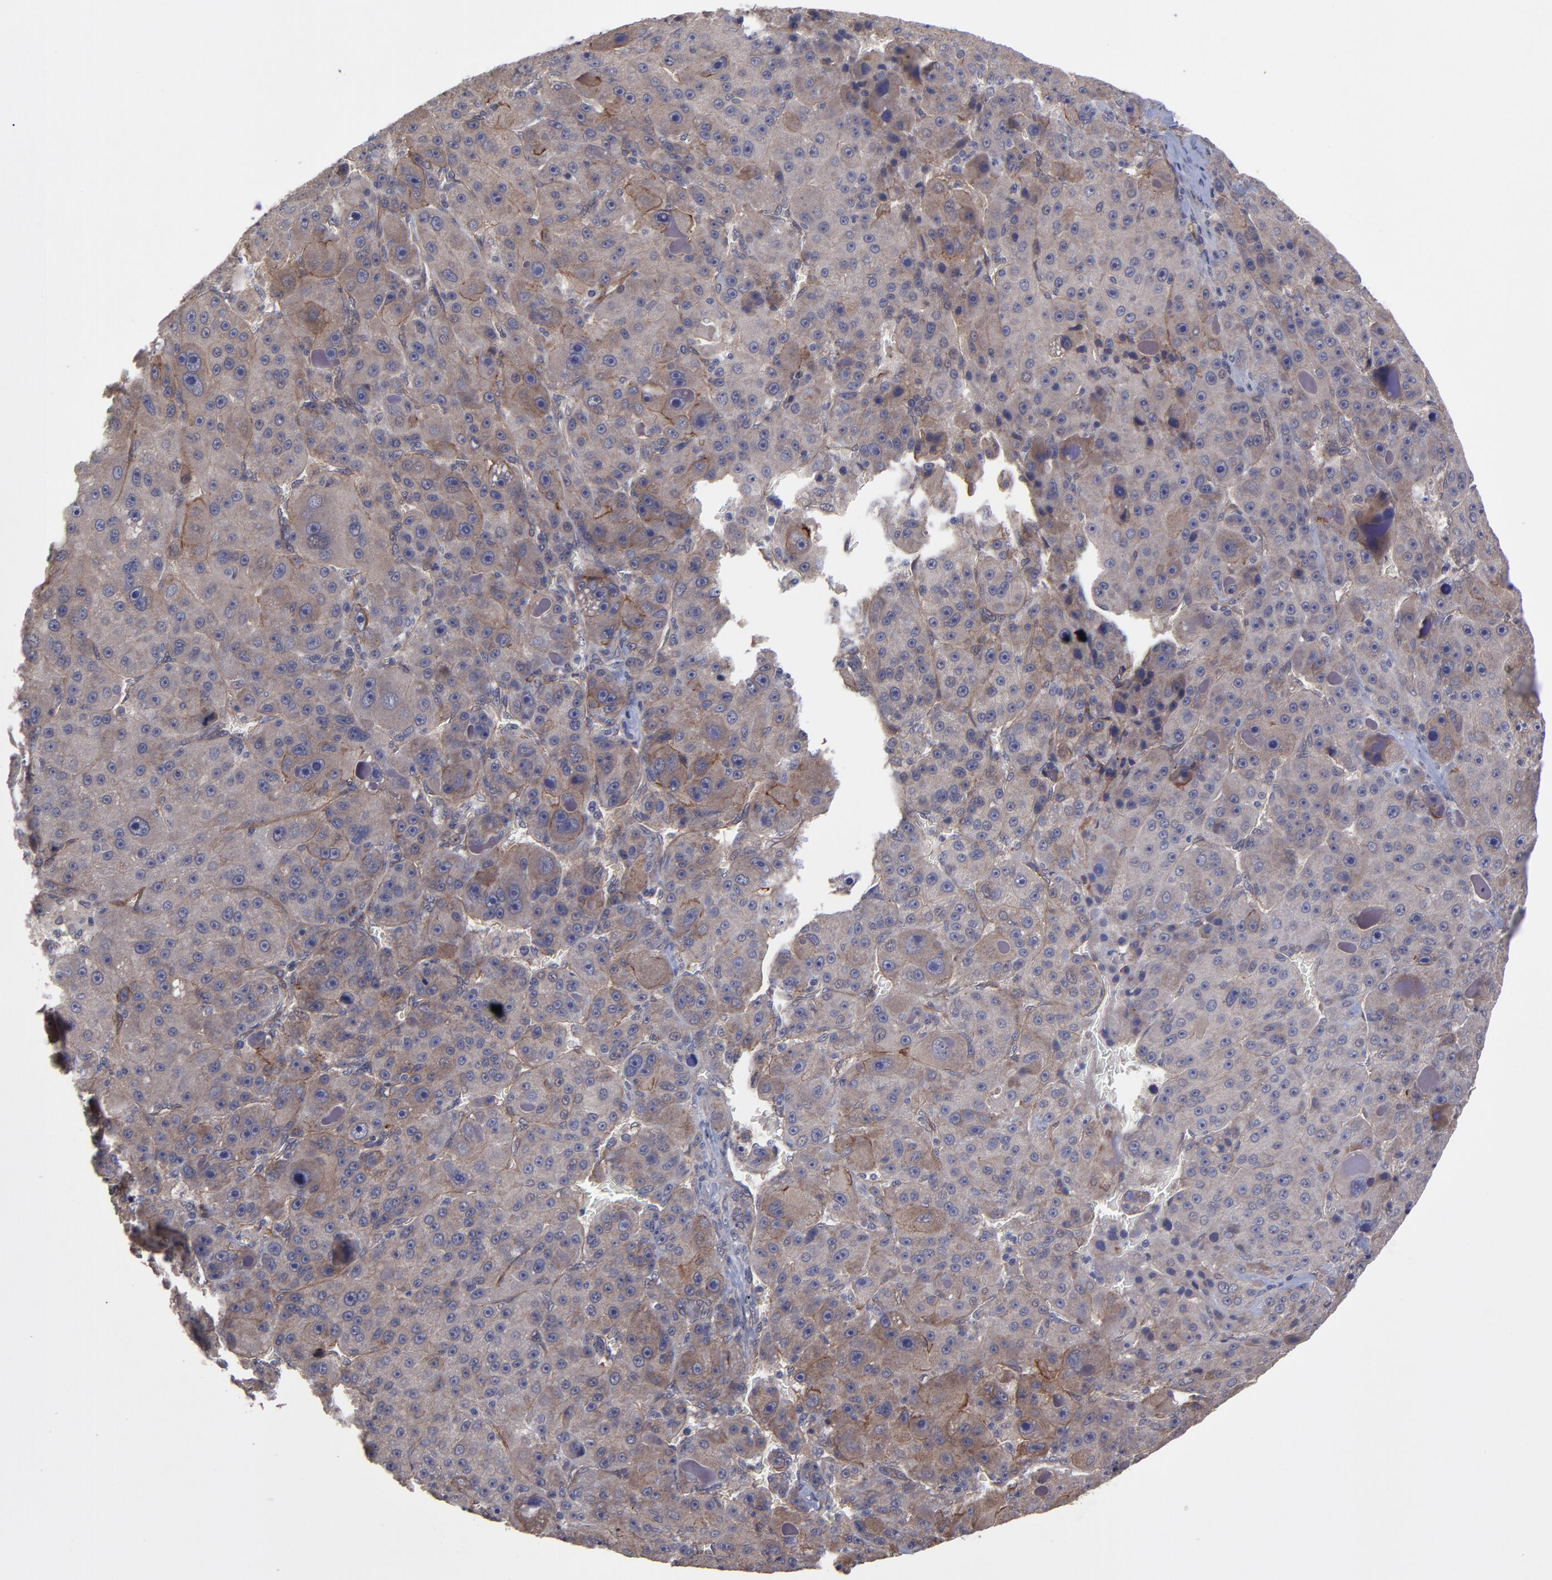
{"staining": {"intensity": "weak", "quantity": "25%-75%", "location": "cytoplasmic/membranous"}, "tissue": "liver cancer", "cell_type": "Tumor cells", "image_type": "cancer", "snomed": [{"axis": "morphology", "description": "Carcinoma, Hepatocellular, NOS"}, {"axis": "topography", "description": "Liver"}], "caption": "A photomicrograph of human liver hepatocellular carcinoma stained for a protein exhibits weak cytoplasmic/membranous brown staining in tumor cells. (DAB (3,3'-diaminobenzidine) = brown stain, brightfield microscopy at high magnification).", "gene": "ZNF780B", "patient": {"sex": "male", "age": 76}}